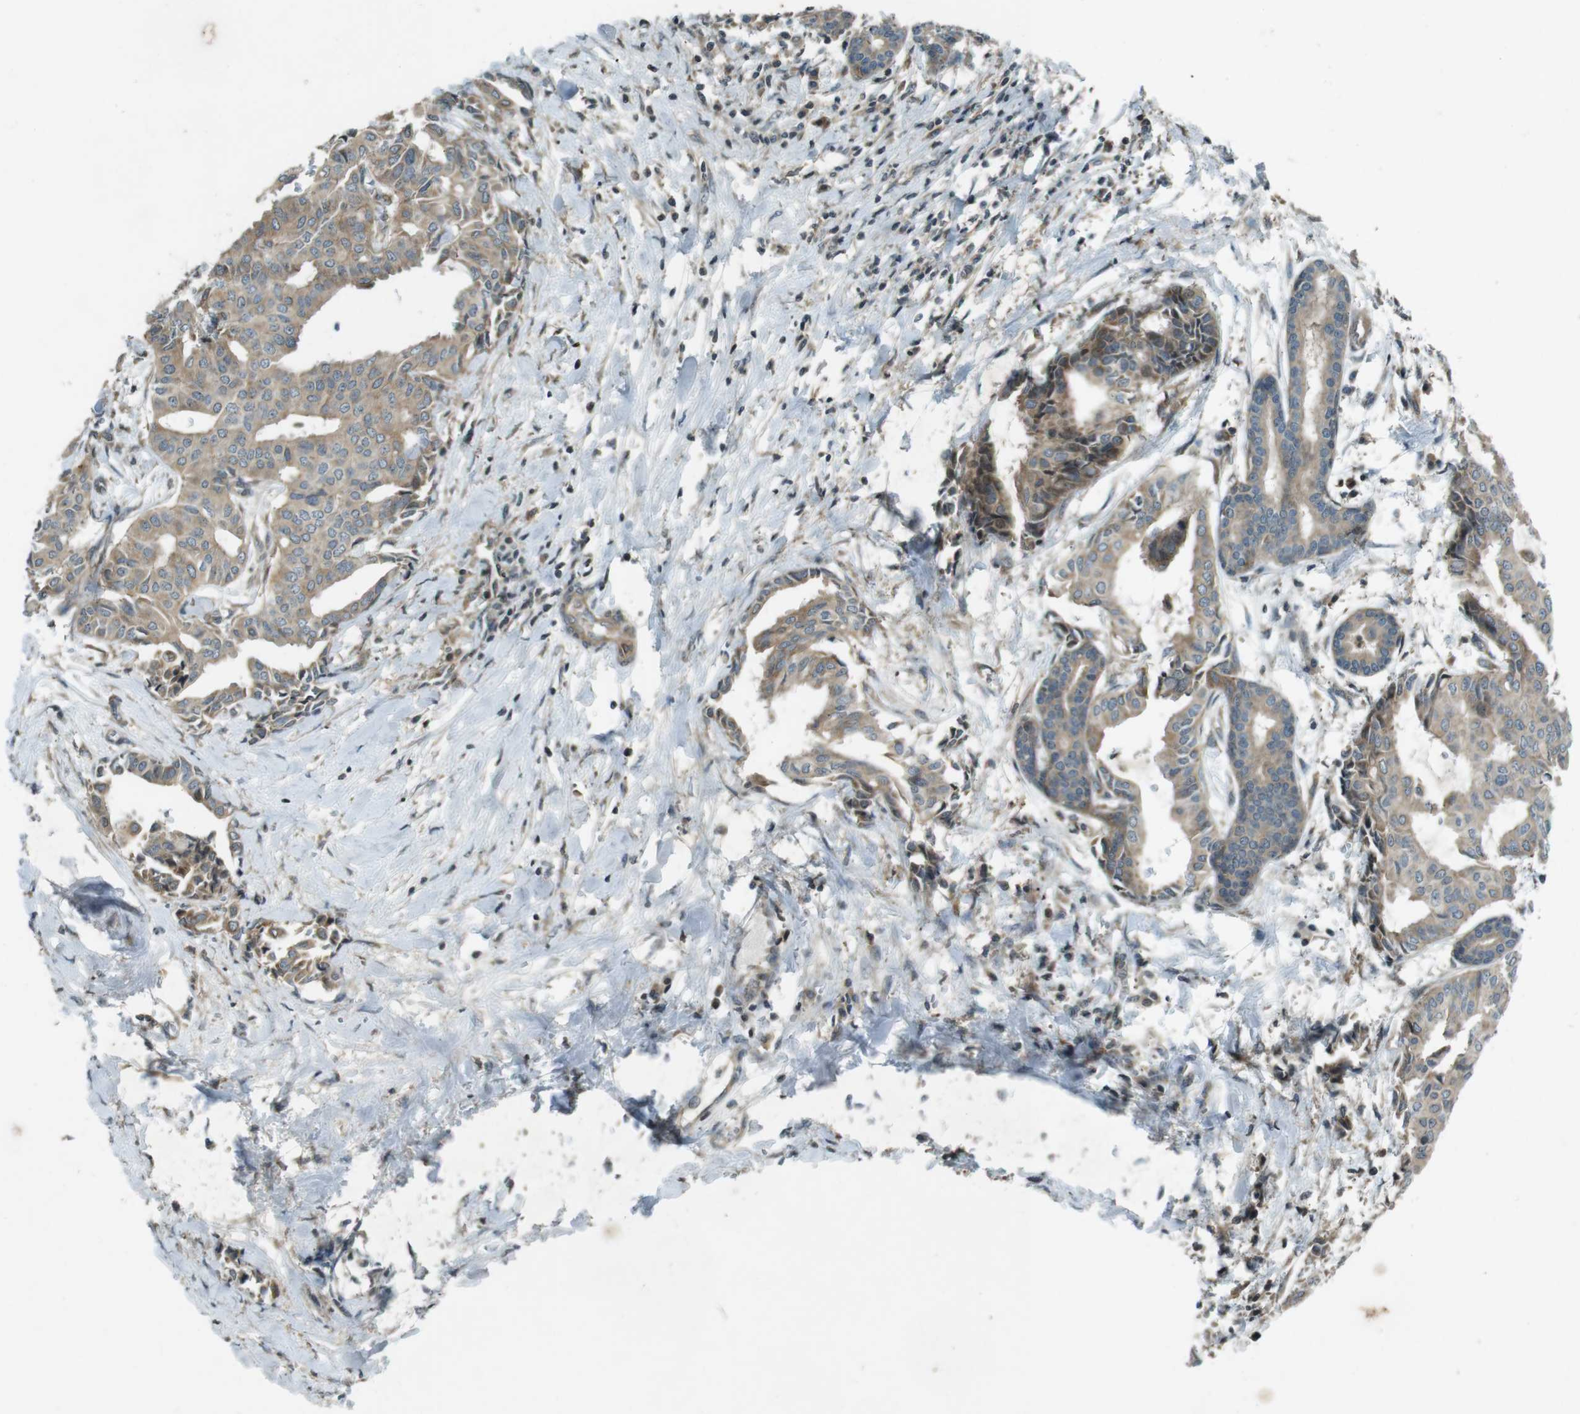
{"staining": {"intensity": "weak", "quantity": ">75%", "location": "cytoplasmic/membranous"}, "tissue": "head and neck cancer", "cell_type": "Tumor cells", "image_type": "cancer", "snomed": [{"axis": "morphology", "description": "Adenocarcinoma, NOS"}, {"axis": "topography", "description": "Salivary gland"}, {"axis": "topography", "description": "Head-Neck"}], "caption": "Head and neck cancer (adenocarcinoma) stained with a brown dye reveals weak cytoplasmic/membranous positive expression in approximately >75% of tumor cells.", "gene": "ZYX", "patient": {"sex": "female", "age": 59}}